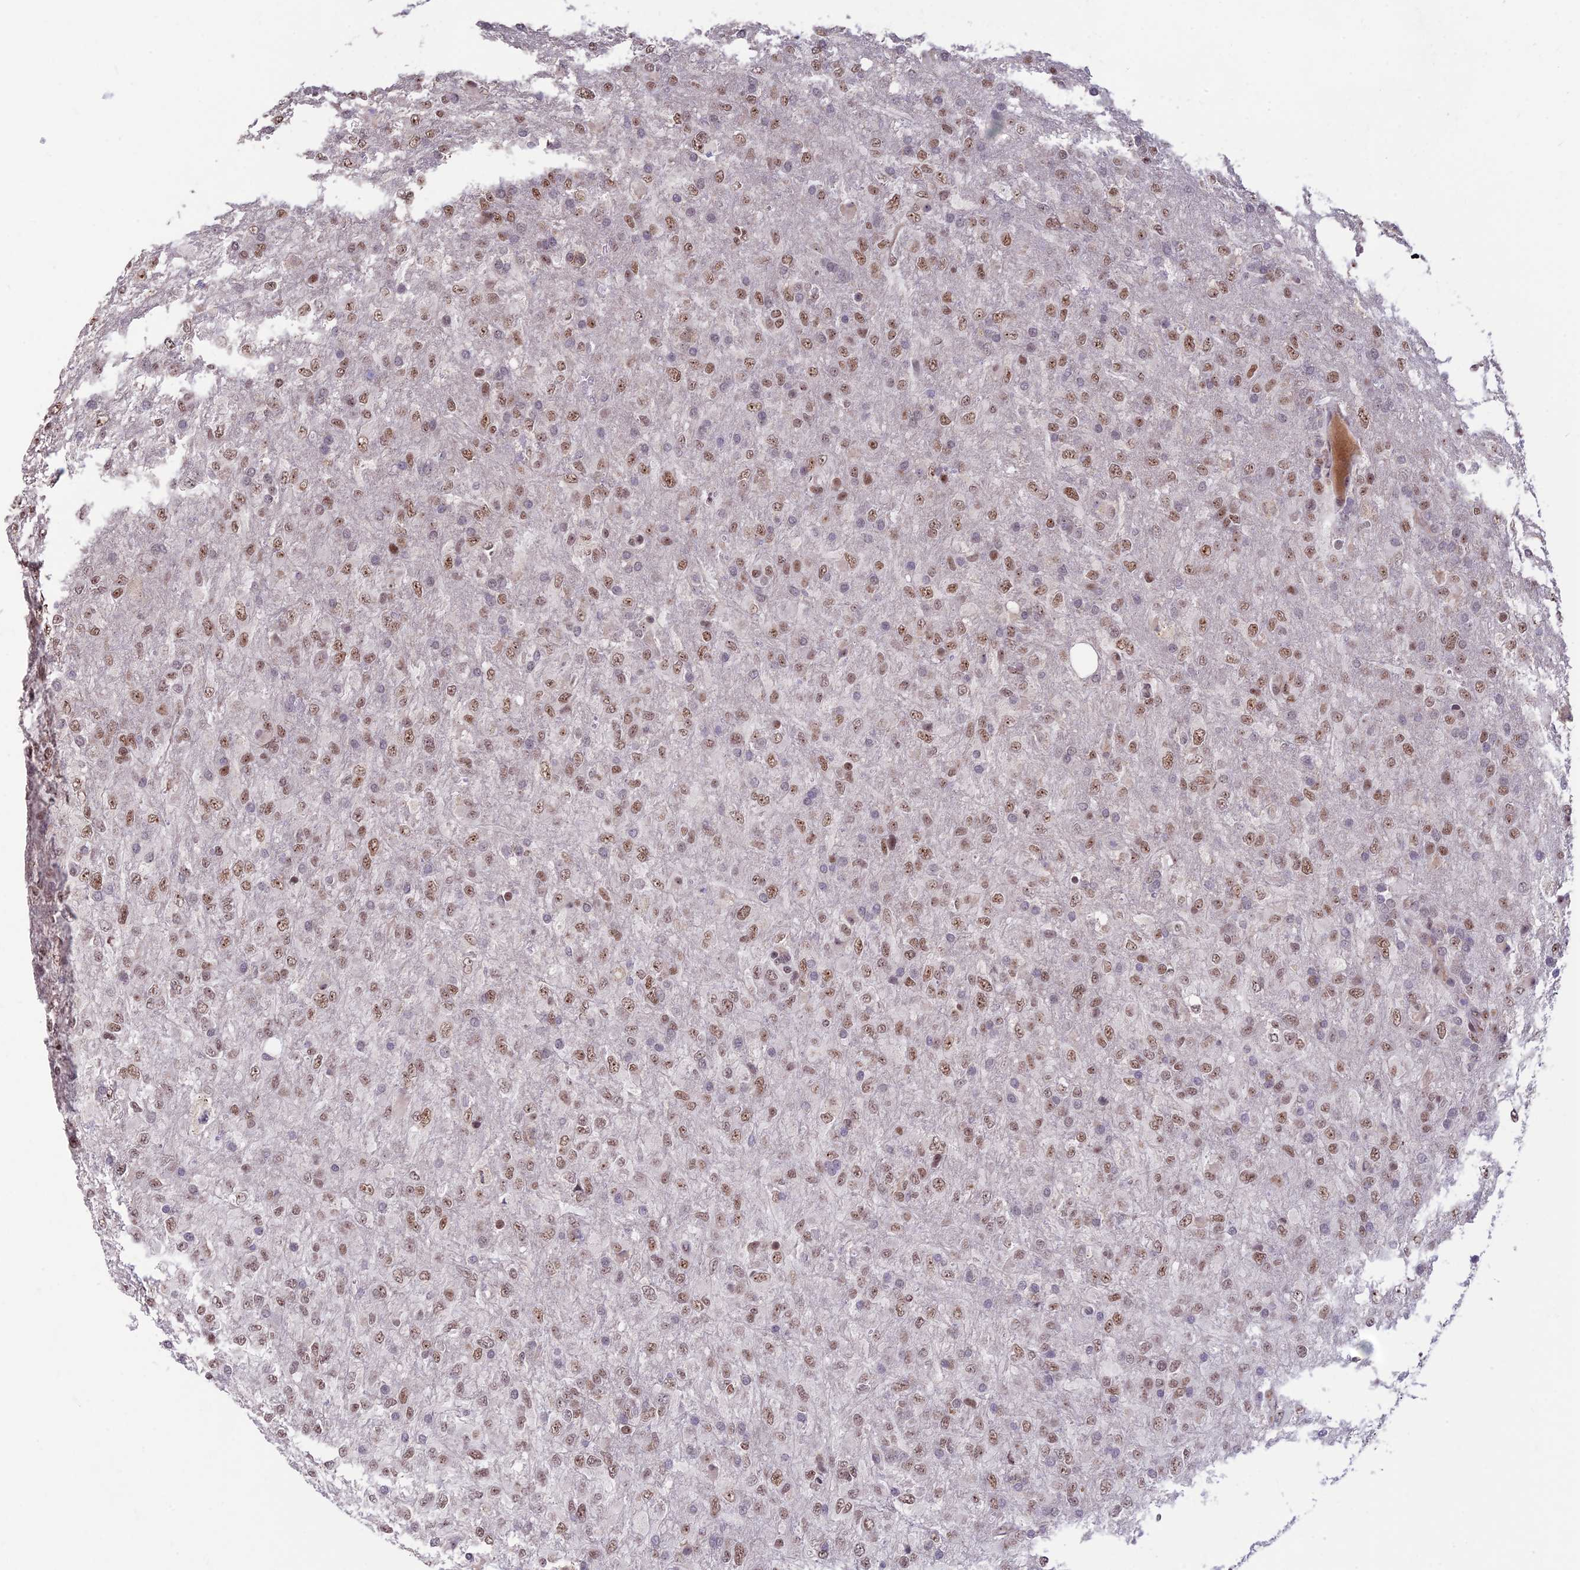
{"staining": {"intensity": "moderate", "quantity": "25%-75%", "location": "nuclear"}, "tissue": "glioma", "cell_type": "Tumor cells", "image_type": "cancer", "snomed": [{"axis": "morphology", "description": "Glioma, malignant, High grade"}, {"axis": "topography", "description": "Brain"}], "caption": "Moderate nuclear staining for a protein is present in approximately 25%-75% of tumor cells of glioma using immunohistochemistry.", "gene": "POLR1G", "patient": {"sex": "female", "age": 74}}